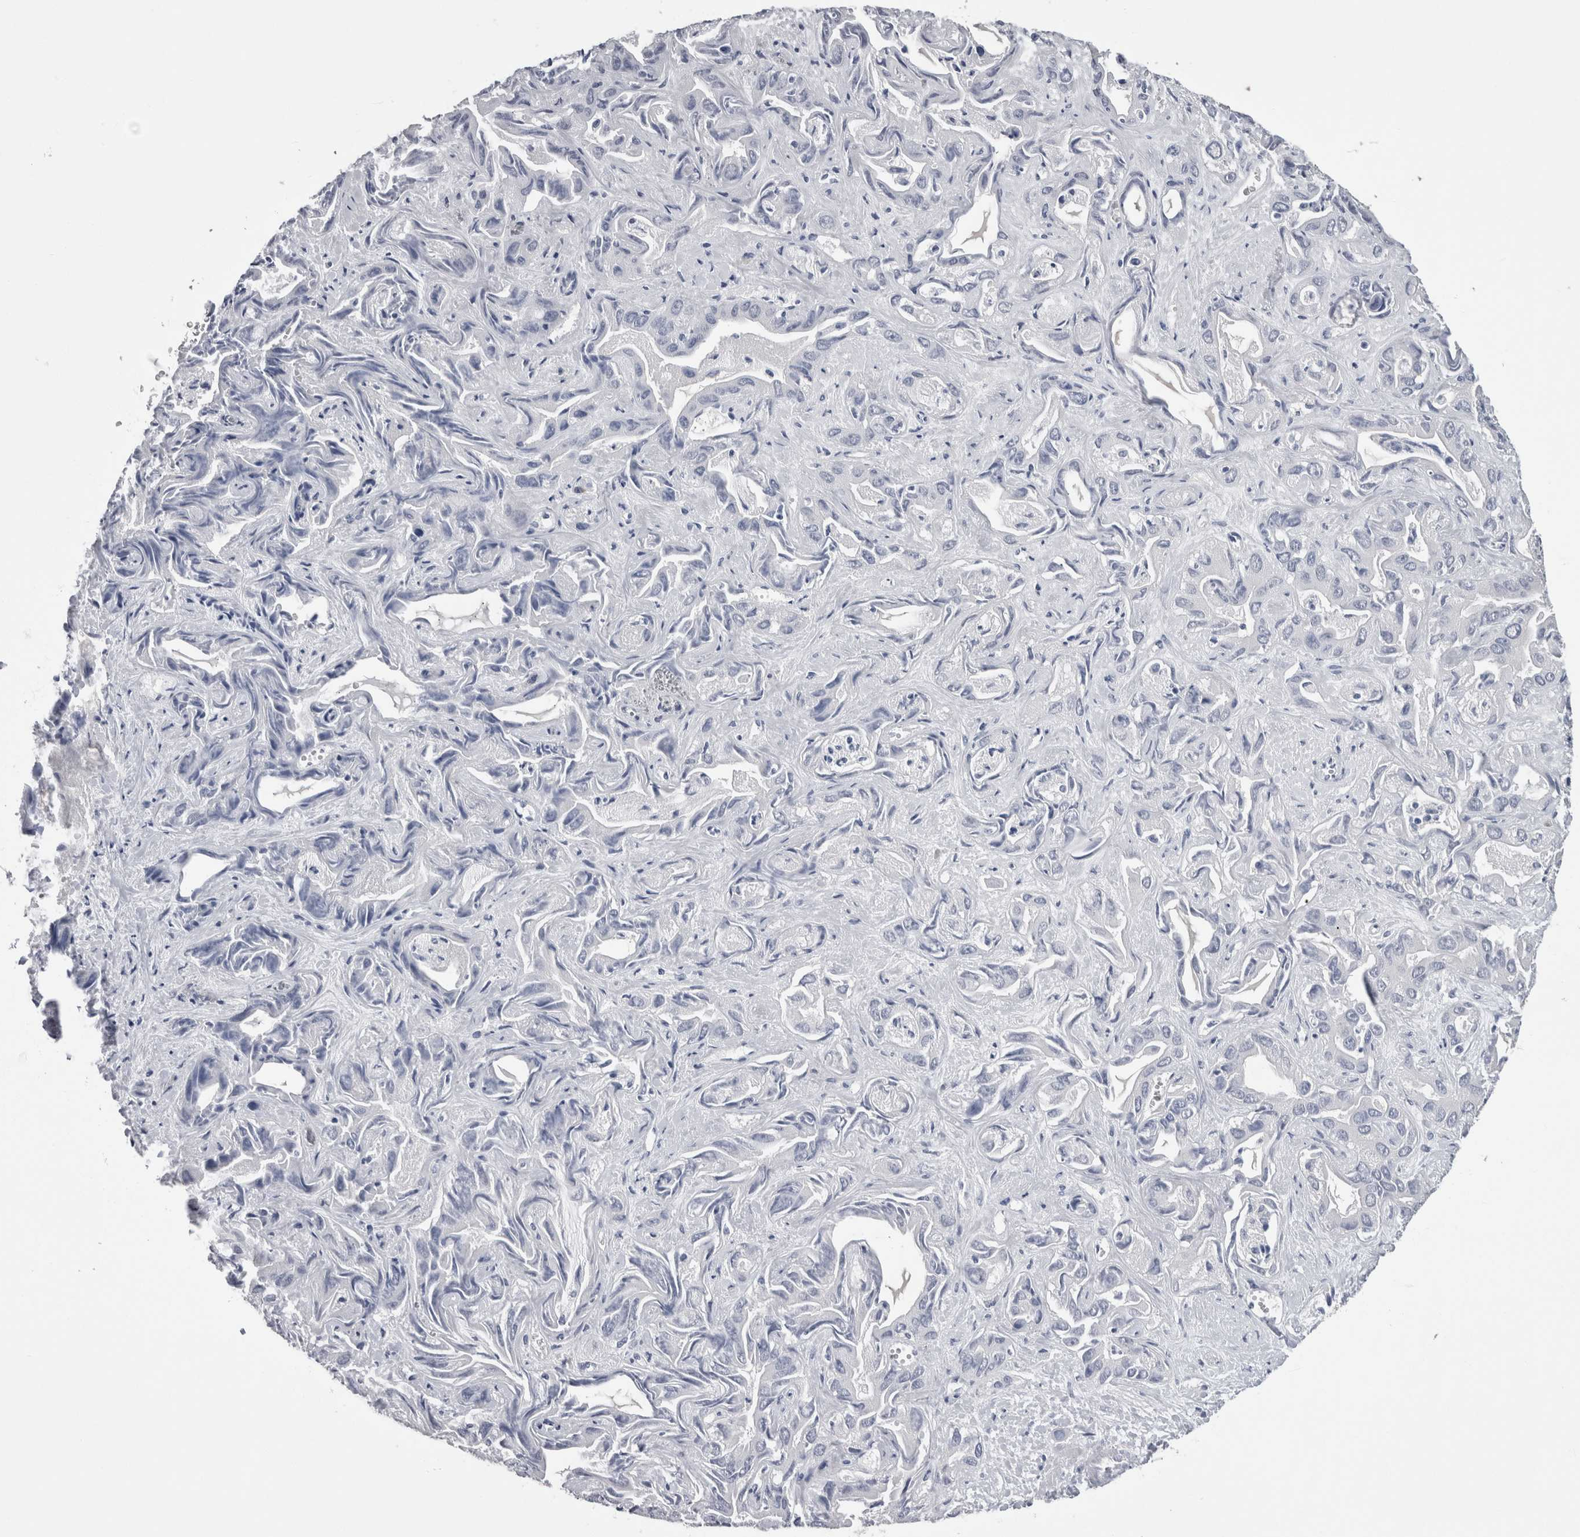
{"staining": {"intensity": "negative", "quantity": "none", "location": "none"}, "tissue": "liver cancer", "cell_type": "Tumor cells", "image_type": "cancer", "snomed": [{"axis": "morphology", "description": "Cholangiocarcinoma"}, {"axis": "topography", "description": "Liver"}], "caption": "IHC photomicrograph of human liver cancer stained for a protein (brown), which demonstrates no staining in tumor cells. (DAB (3,3'-diaminobenzidine) IHC with hematoxylin counter stain).", "gene": "CA8", "patient": {"sex": "female", "age": 52}}